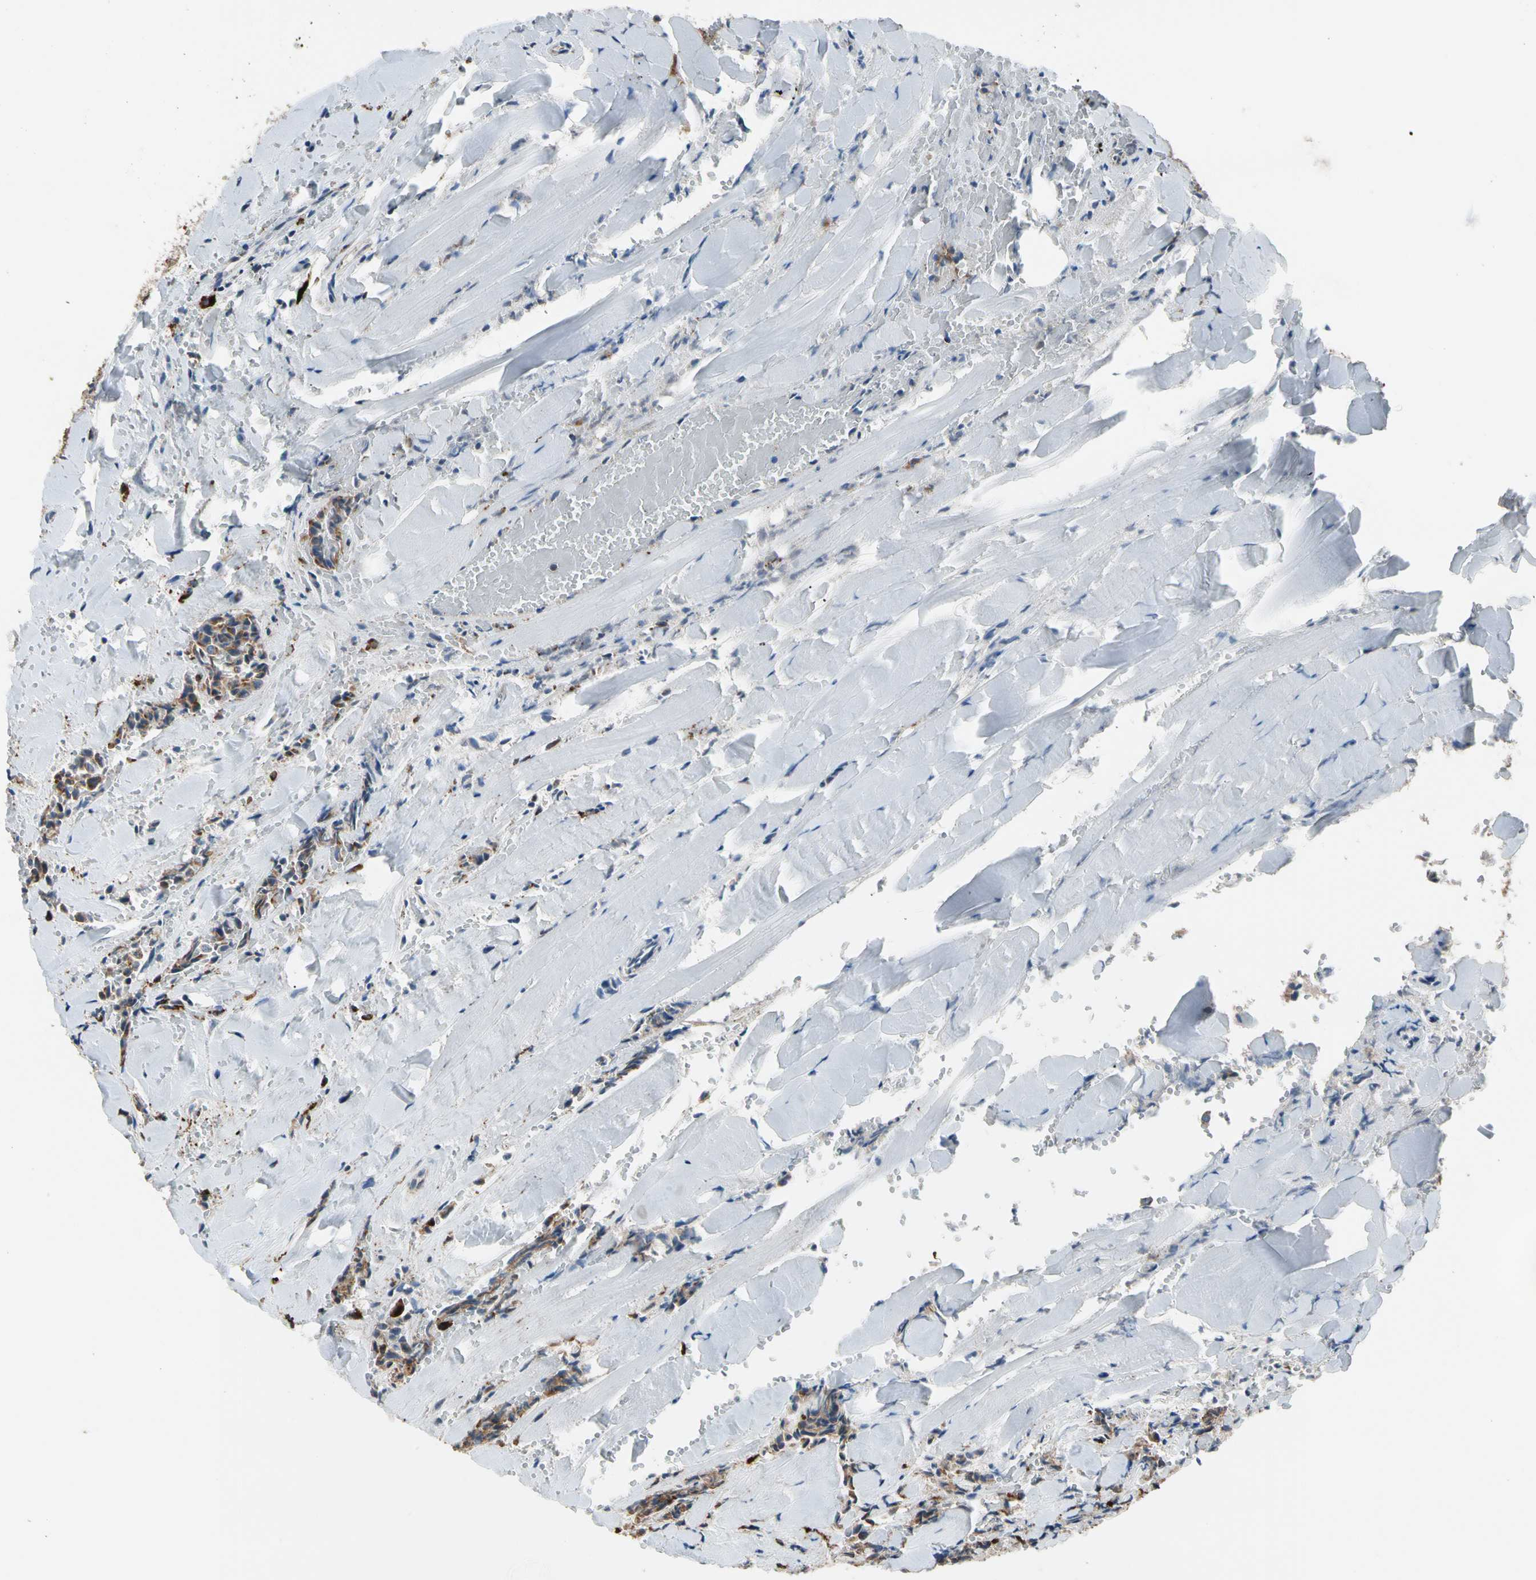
{"staining": {"intensity": "moderate", "quantity": ">75%", "location": "cytoplasmic/membranous"}, "tissue": "head and neck cancer", "cell_type": "Tumor cells", "image_type": "cancer", "snomed": [{"axis": "morphology", "description": "Adenocarcinoma, NOS"}, {"axis": "topography", "description": "Salivary gland"}, {"axis": "topography", "description": "Head-Neck"}], "caption": "Immunohistochemistry (IHC) photomicrograph of human adenocarcinoma (head and neck) stained for a protein (brown), which exhibits medium levels of moderate cytoplasmic/membranous positivity in approximately >75% of tumor cells.", "gene": "GM2A", "patient": {"sex": "female", "age": 59}}